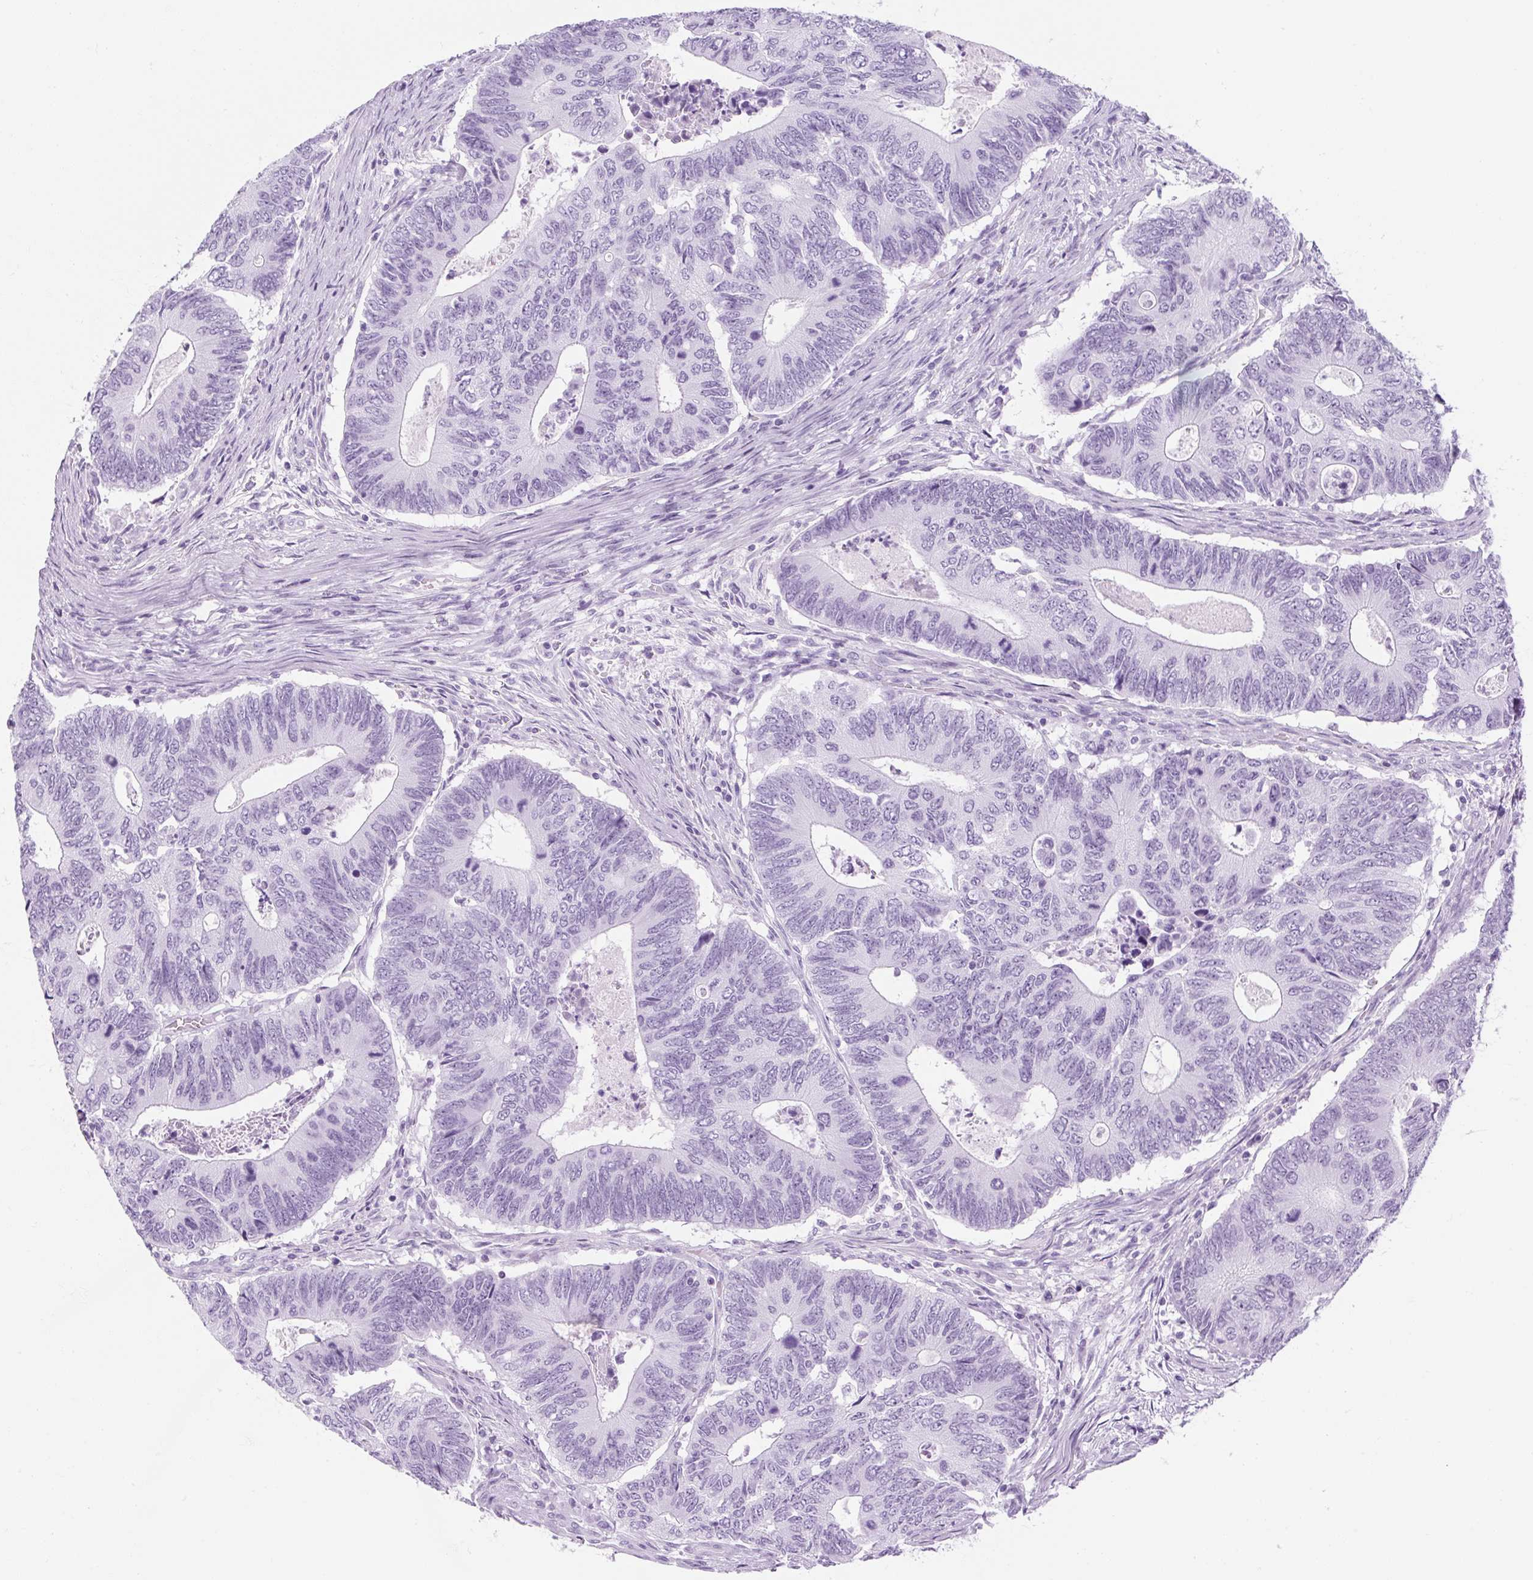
{"staining": {"intensity": "negative", "quantity": "none", "location": "none"}, "tissue": "colorectal cancer", "cell_type": "Tumor cells", "image_type": "cancer", "snomed": [{"axis": "morphology", "description": "Adenocarcinoma, NOS"}, {"axis": "topography", "description": "Colon"}], "caption": "Immunohistochemistry (IHC) image of colorectal cancer stained for a protein (brown), which shows no staining in tumor cells.", "gene": "TIGD2", "patient": {"sex": "male", "age": 87}}